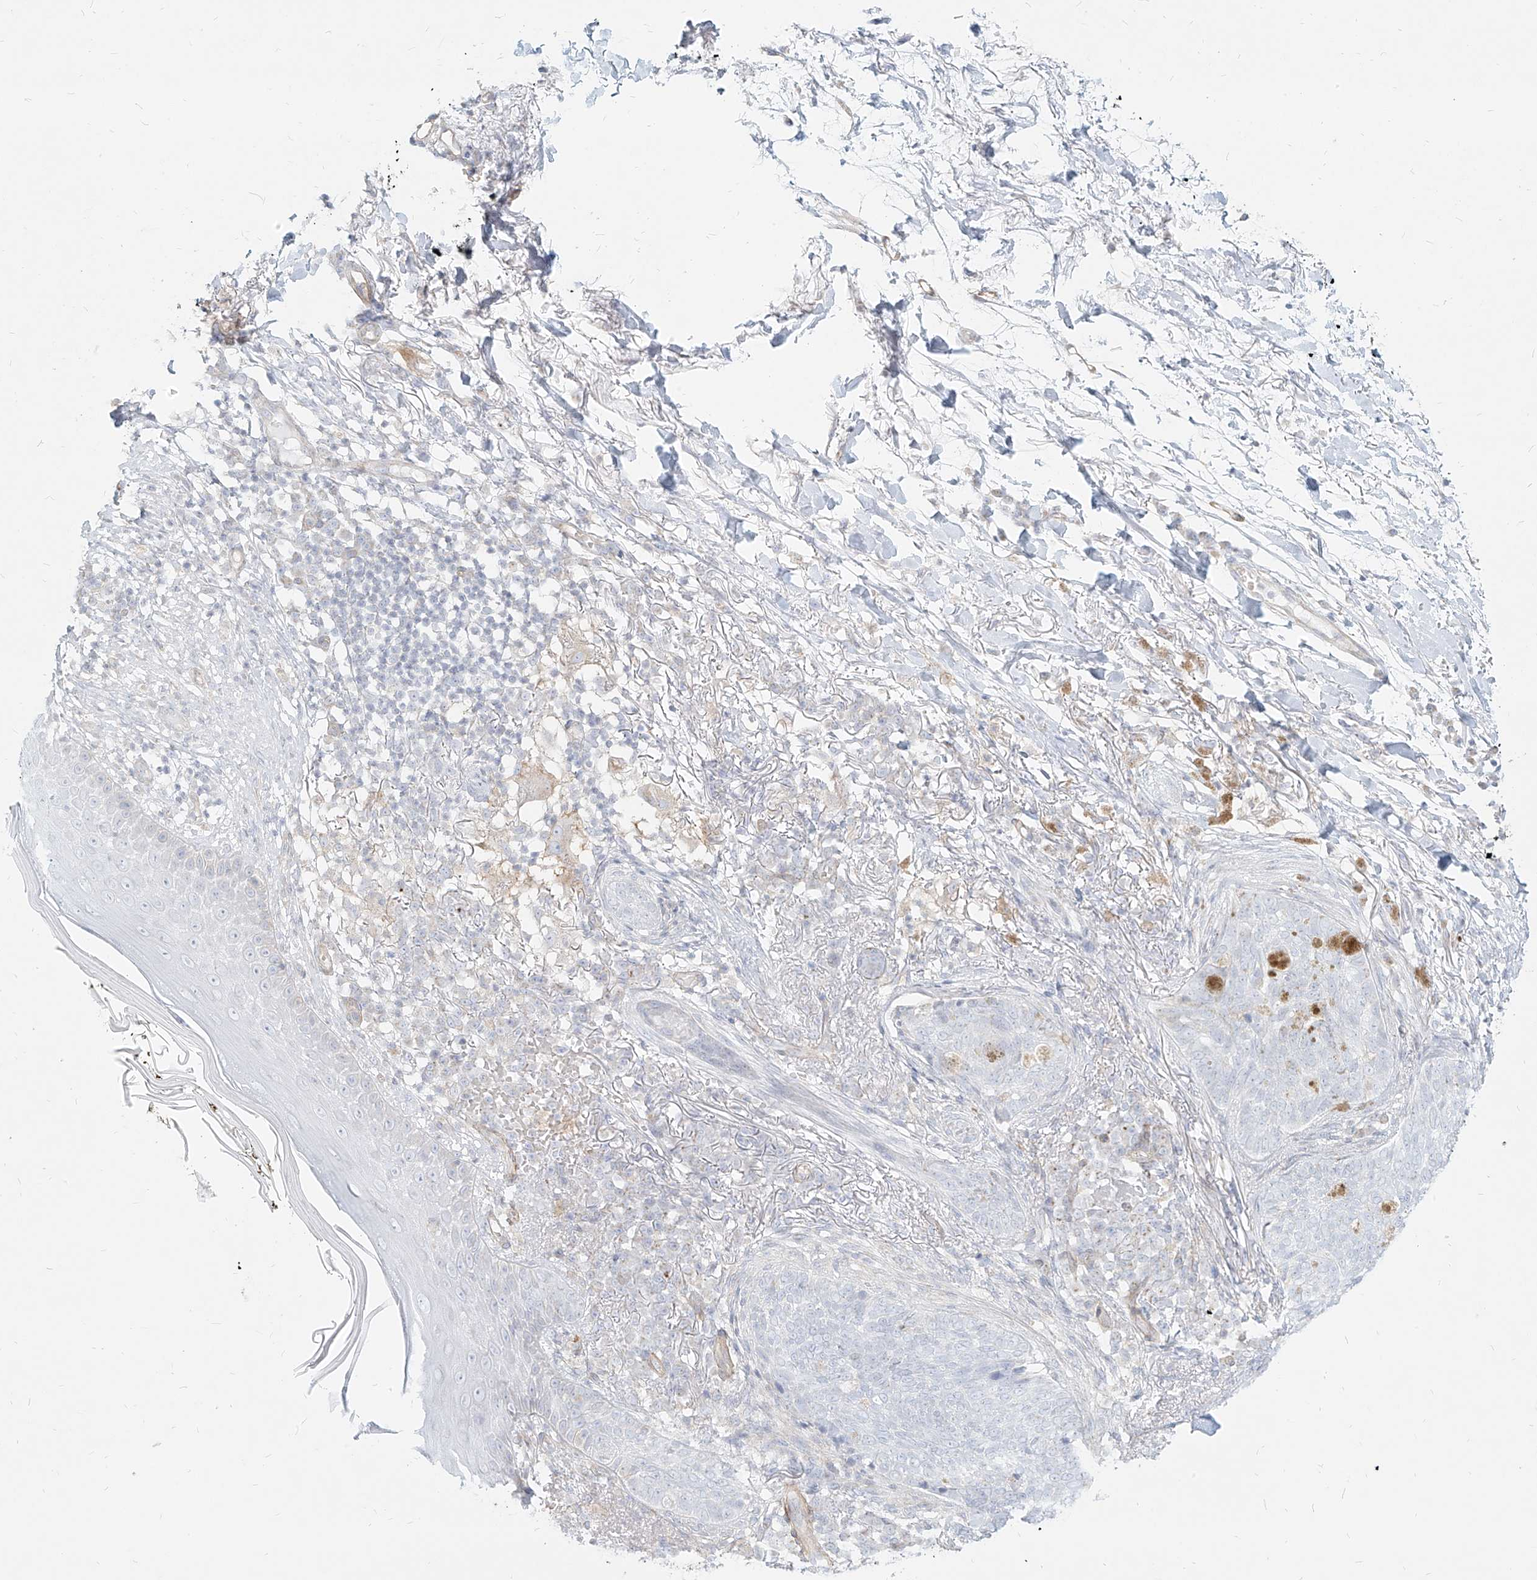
{"staining": {"intensity": "negative", "quantity": "none", "location": "none"}, "tissue": "skin cancer", "cell_type": "Tumor cells", "image_type": "cancer", "snomed": [{"axis": "morphology", "description": "Basal cell carcinoma"}, {"axis": "topography", "description": "Skin"}], "caption": "Immunohistochemistry (IHC) micrograph of skin basal cell carcinoma stained for a protein (brown), which reveals no positivity in tumor cells.", "gene": "ITPKB", "patient": {"sex": "male", "age": 85}}